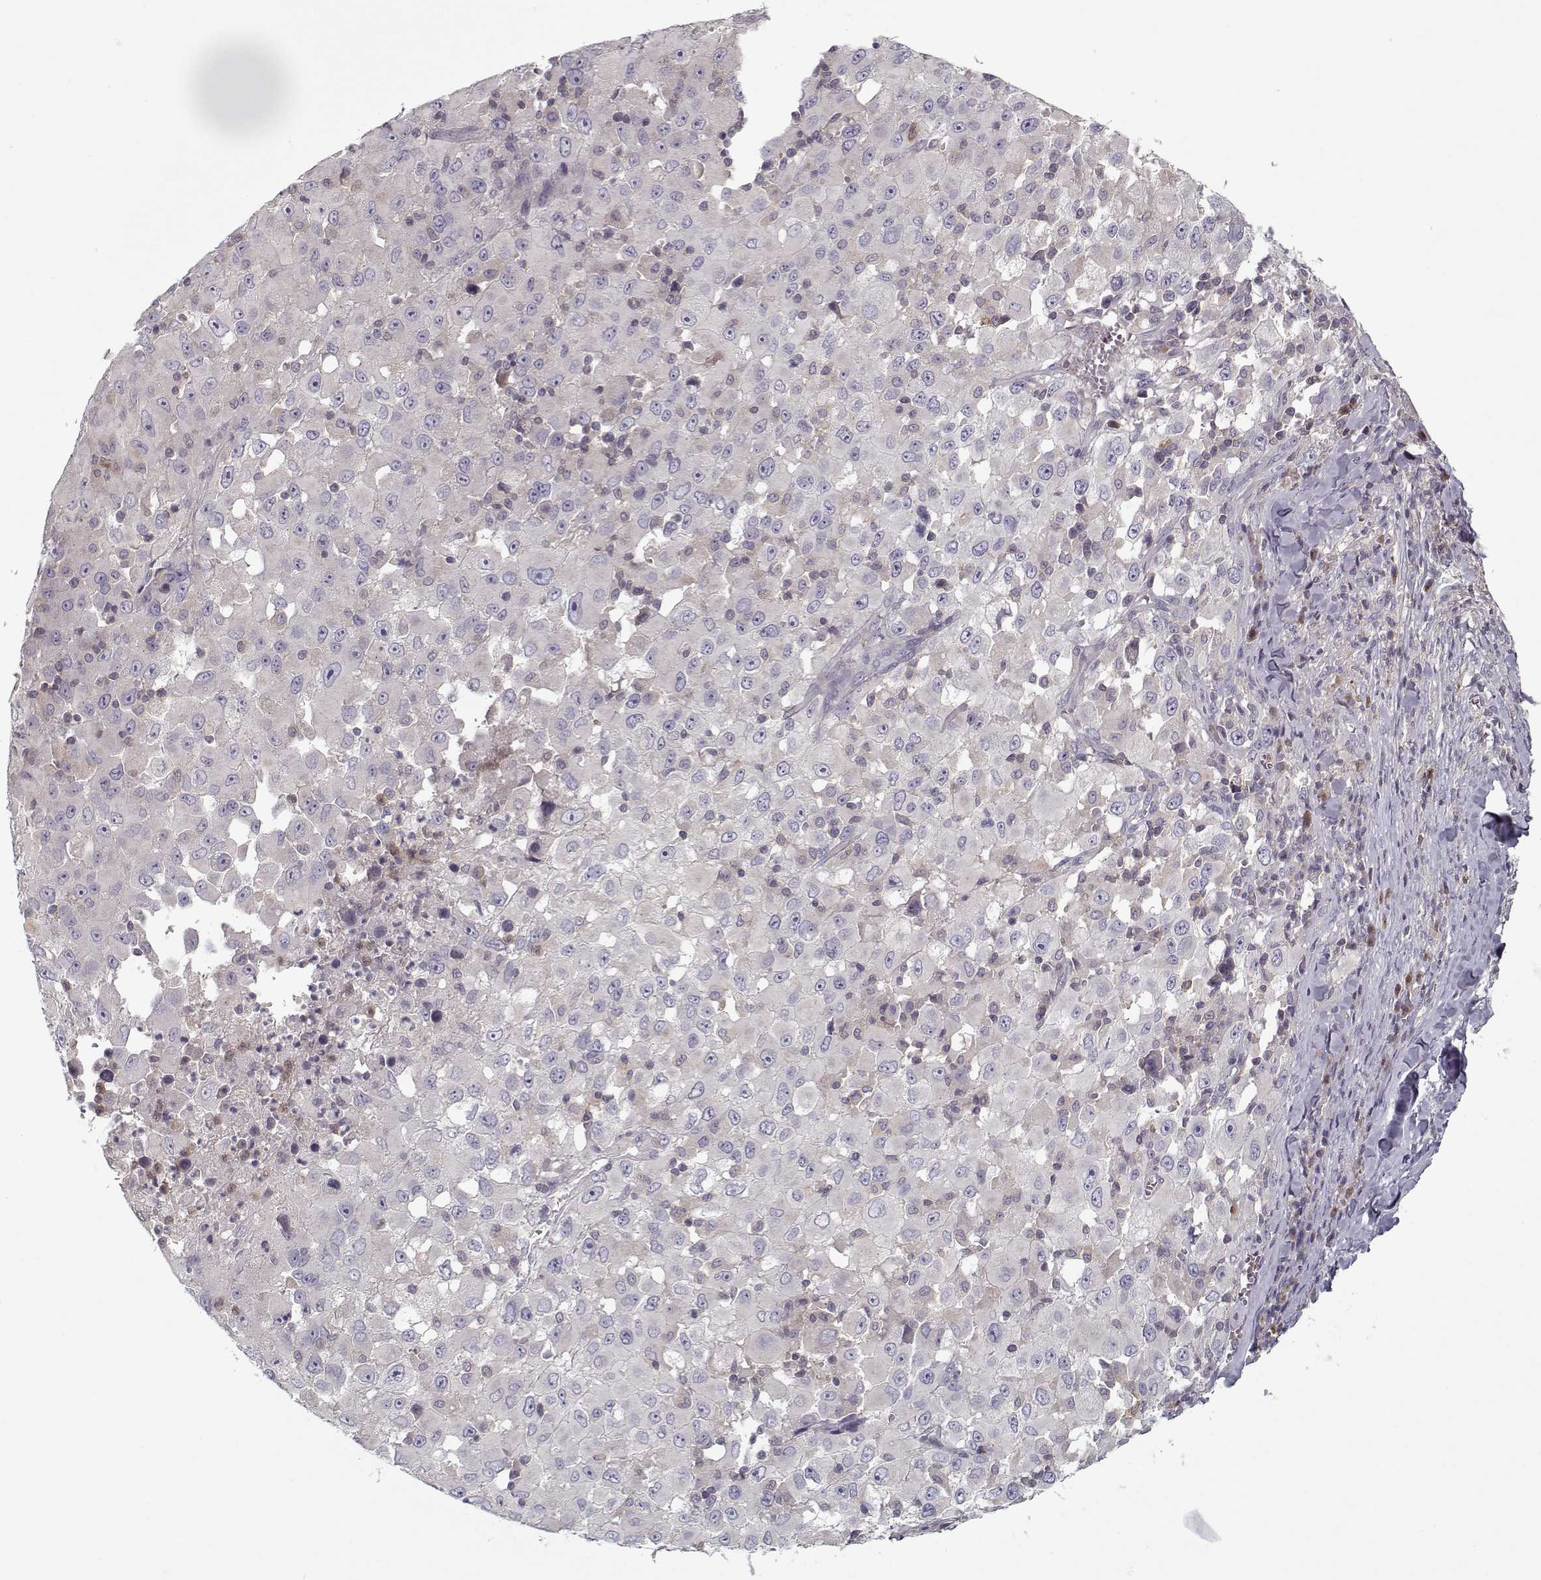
{"staining": {"intensity": "negative", "quantity": "none", "location": "none"}, "tissue": "melanoma", "cell_type": "Tumor cells", "image_type": "cancer", "snomed": [{"axis": "morphology", "description": "Malignant melanoma, Metastatic site"}, {"axis": "topography", "description": "Soft tissue"}], "caption": "This is an immunohistochemistry histopathology image of human melanoma. There is no staining in tumor cells.", "gene": "UNC13D", "patient": {"sex": "male", "age": 50}}